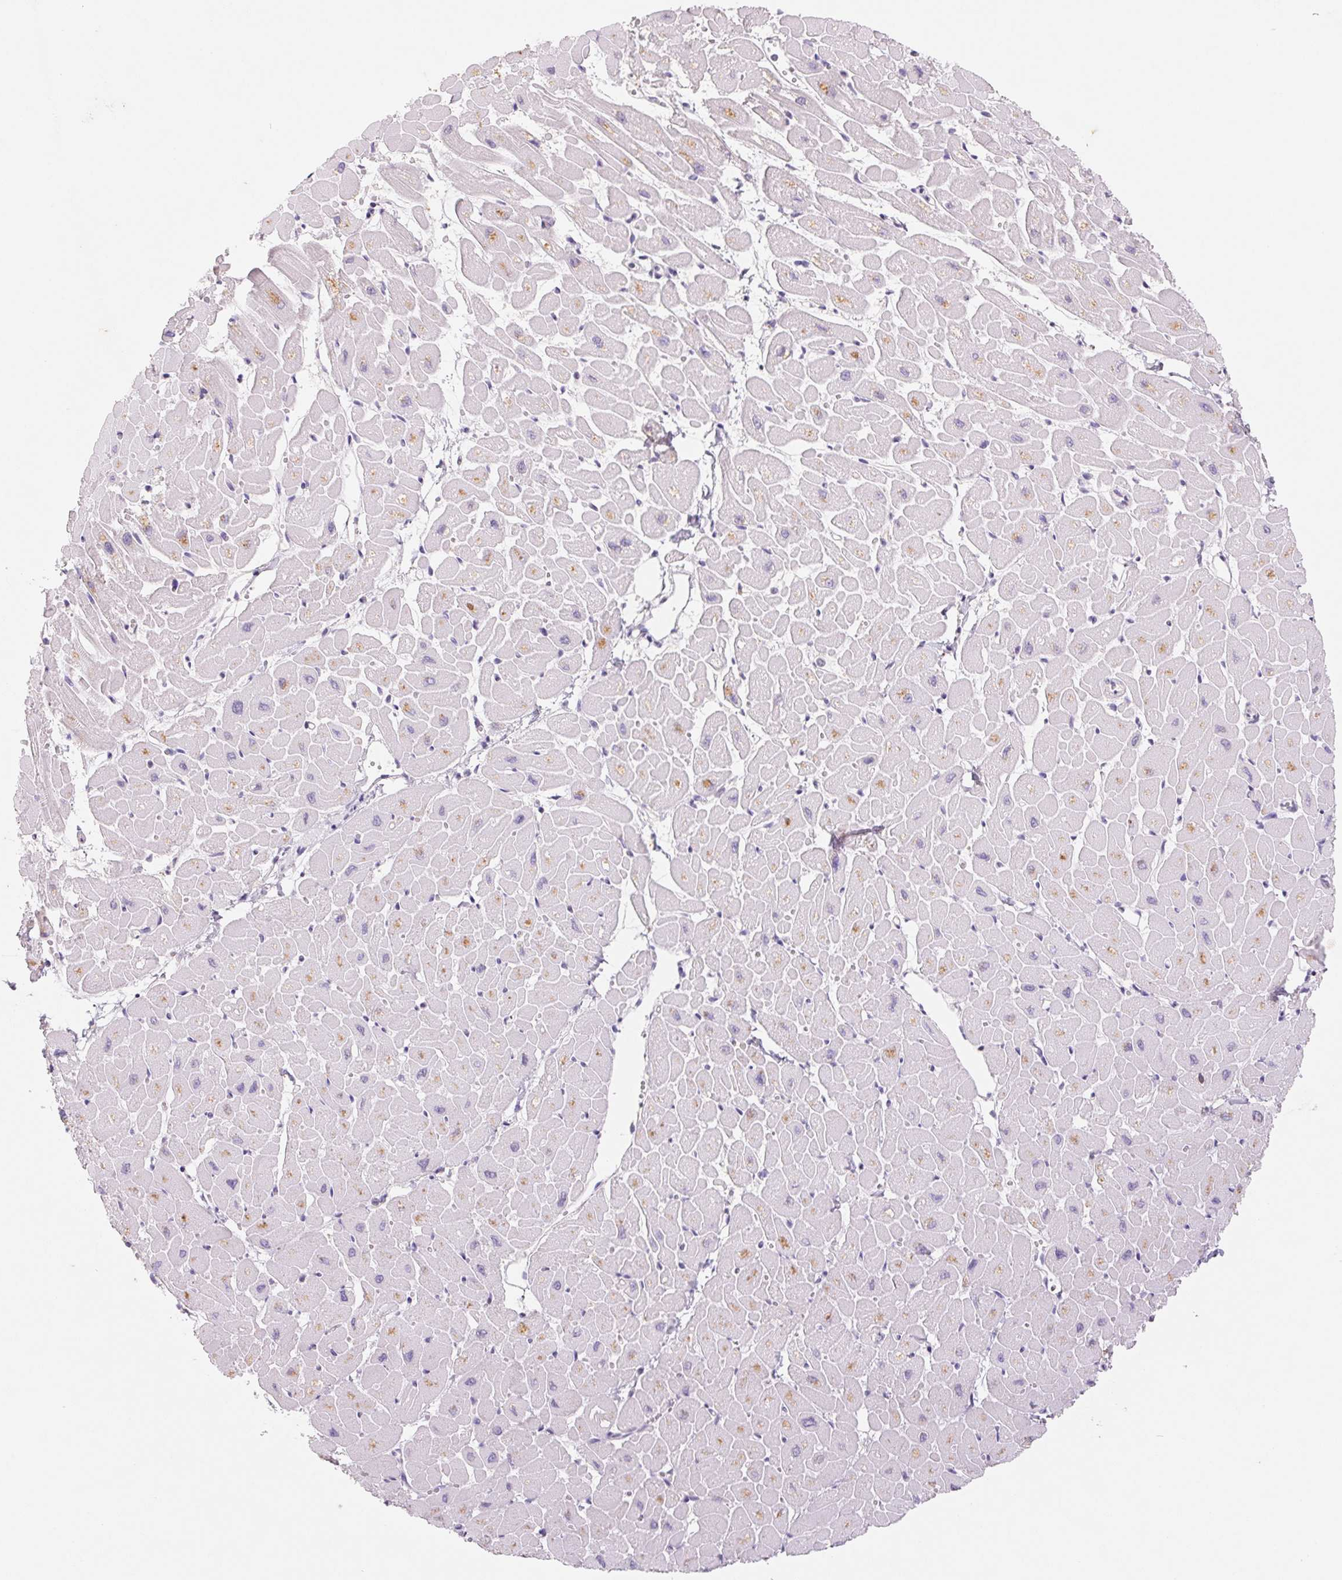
{"staining": {"intensity": "weak", "quantity": "<25%", "location": "cytoplasmic/membranous"}, "tissue": "heart muscle", "cell_type": "Cardiomyocytes", "image_type": "normal", "snomed": [{"axis": "morphology", "description": "Normal tissue, NOS"}, {"axis": "topography", "description": "Heart"}], "caption": "A micrograph of heart muscle stained for a protein demonstrates no brown staining in cardiomyocytes.", "gene": "KIF26A", "patient": {"sex": "male", "age": 57}}